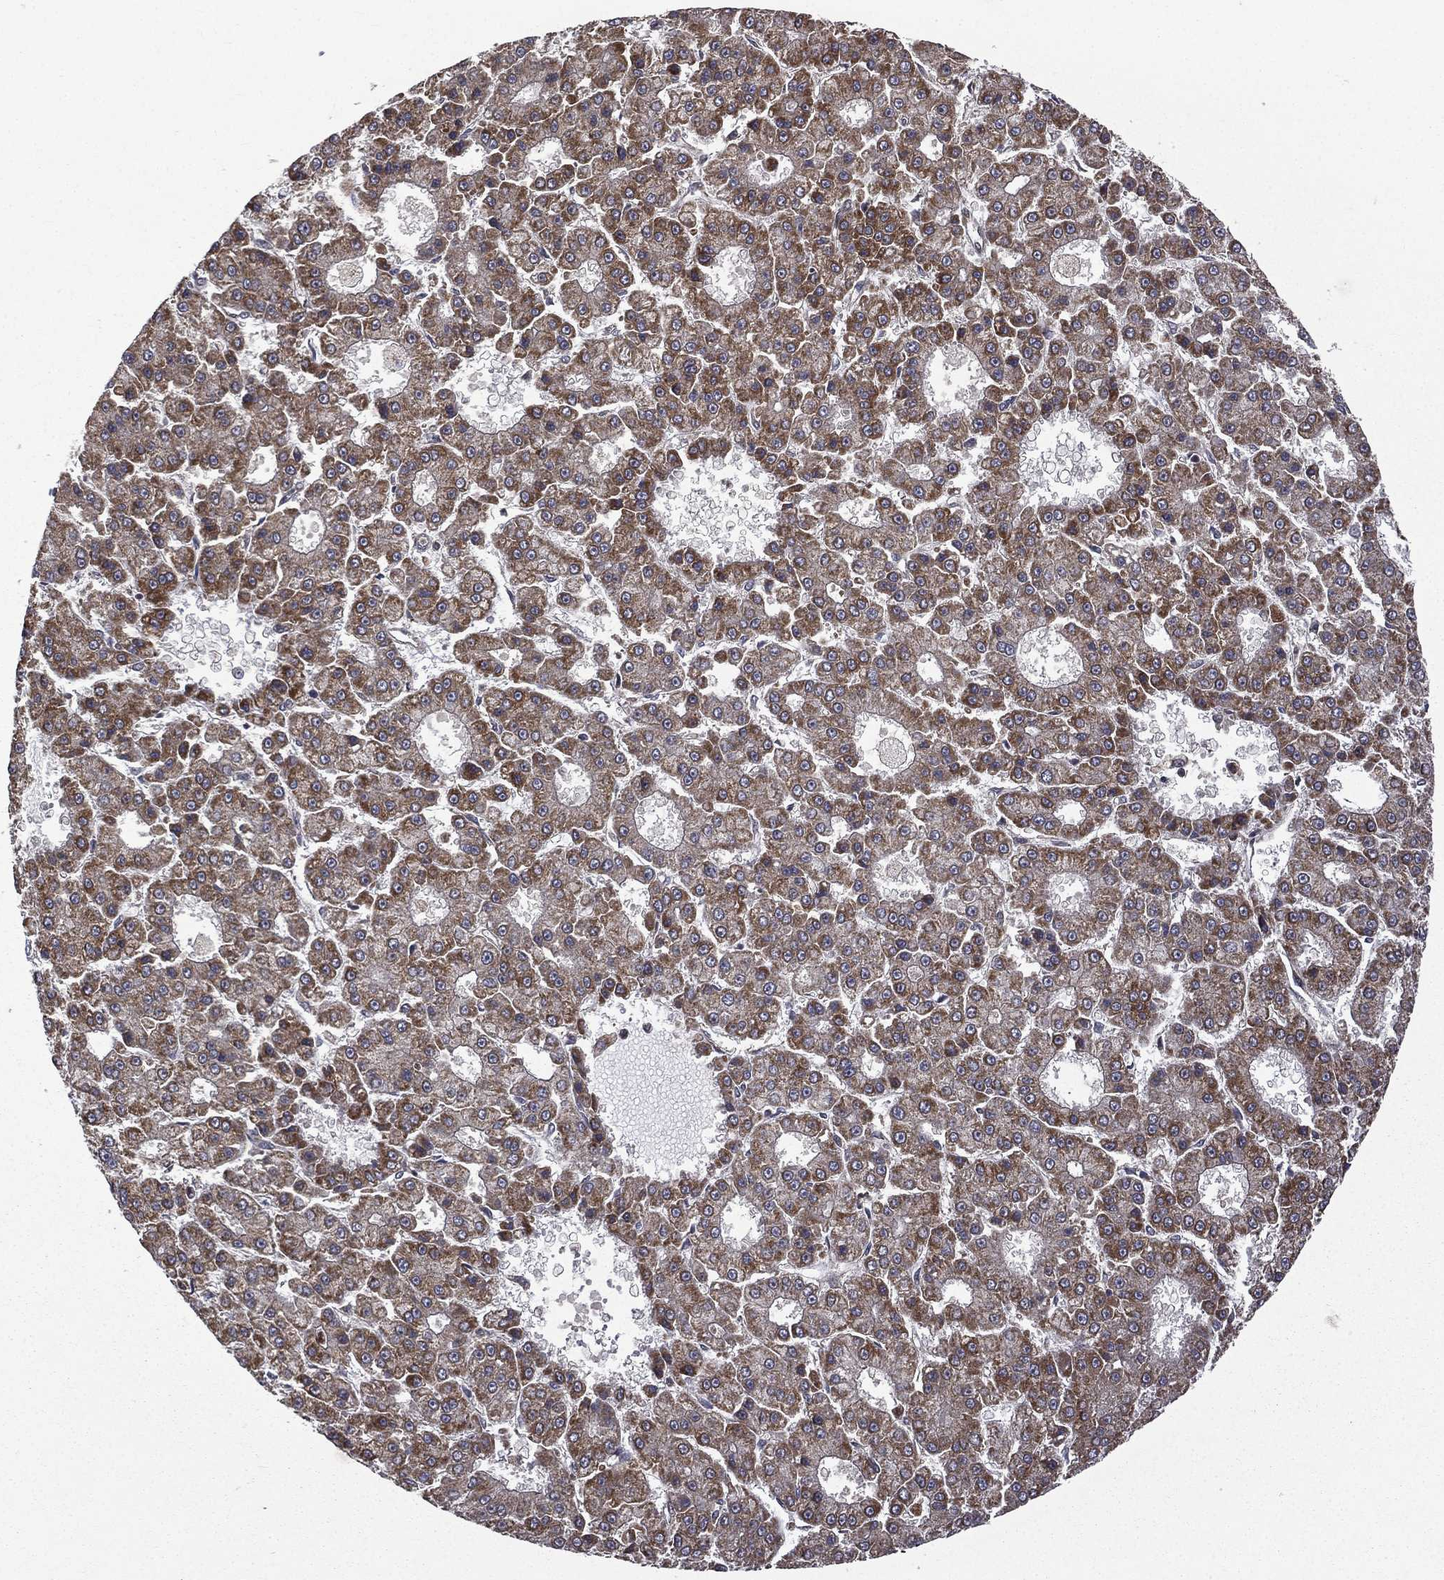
{"staining": {"intensity": "moderate", "quantity": ">75%", "location": "cytoplasmic/membranous"}, "tissue": "liver cancer", "cell_type": "Tumor cells", "image_type": "cancer", "snomed": [{"axis": "morphology", "description": "Carcinoma, Hepatocellular, NOS"}, {"axis": "topography", "description": "Liver"}], "caption": "The micrograph displays immunohistochemical staining of liver cancer (hepatocellular carcinoma). There is moderate cytoplasmic/membranous positivity is identified in about >75% of tumor cells. (brown staining indicates protein expression, while blue staining denotes nuclei).", "gene": "GIMAP6", "patient": {"sex": "male", "age": 70}}